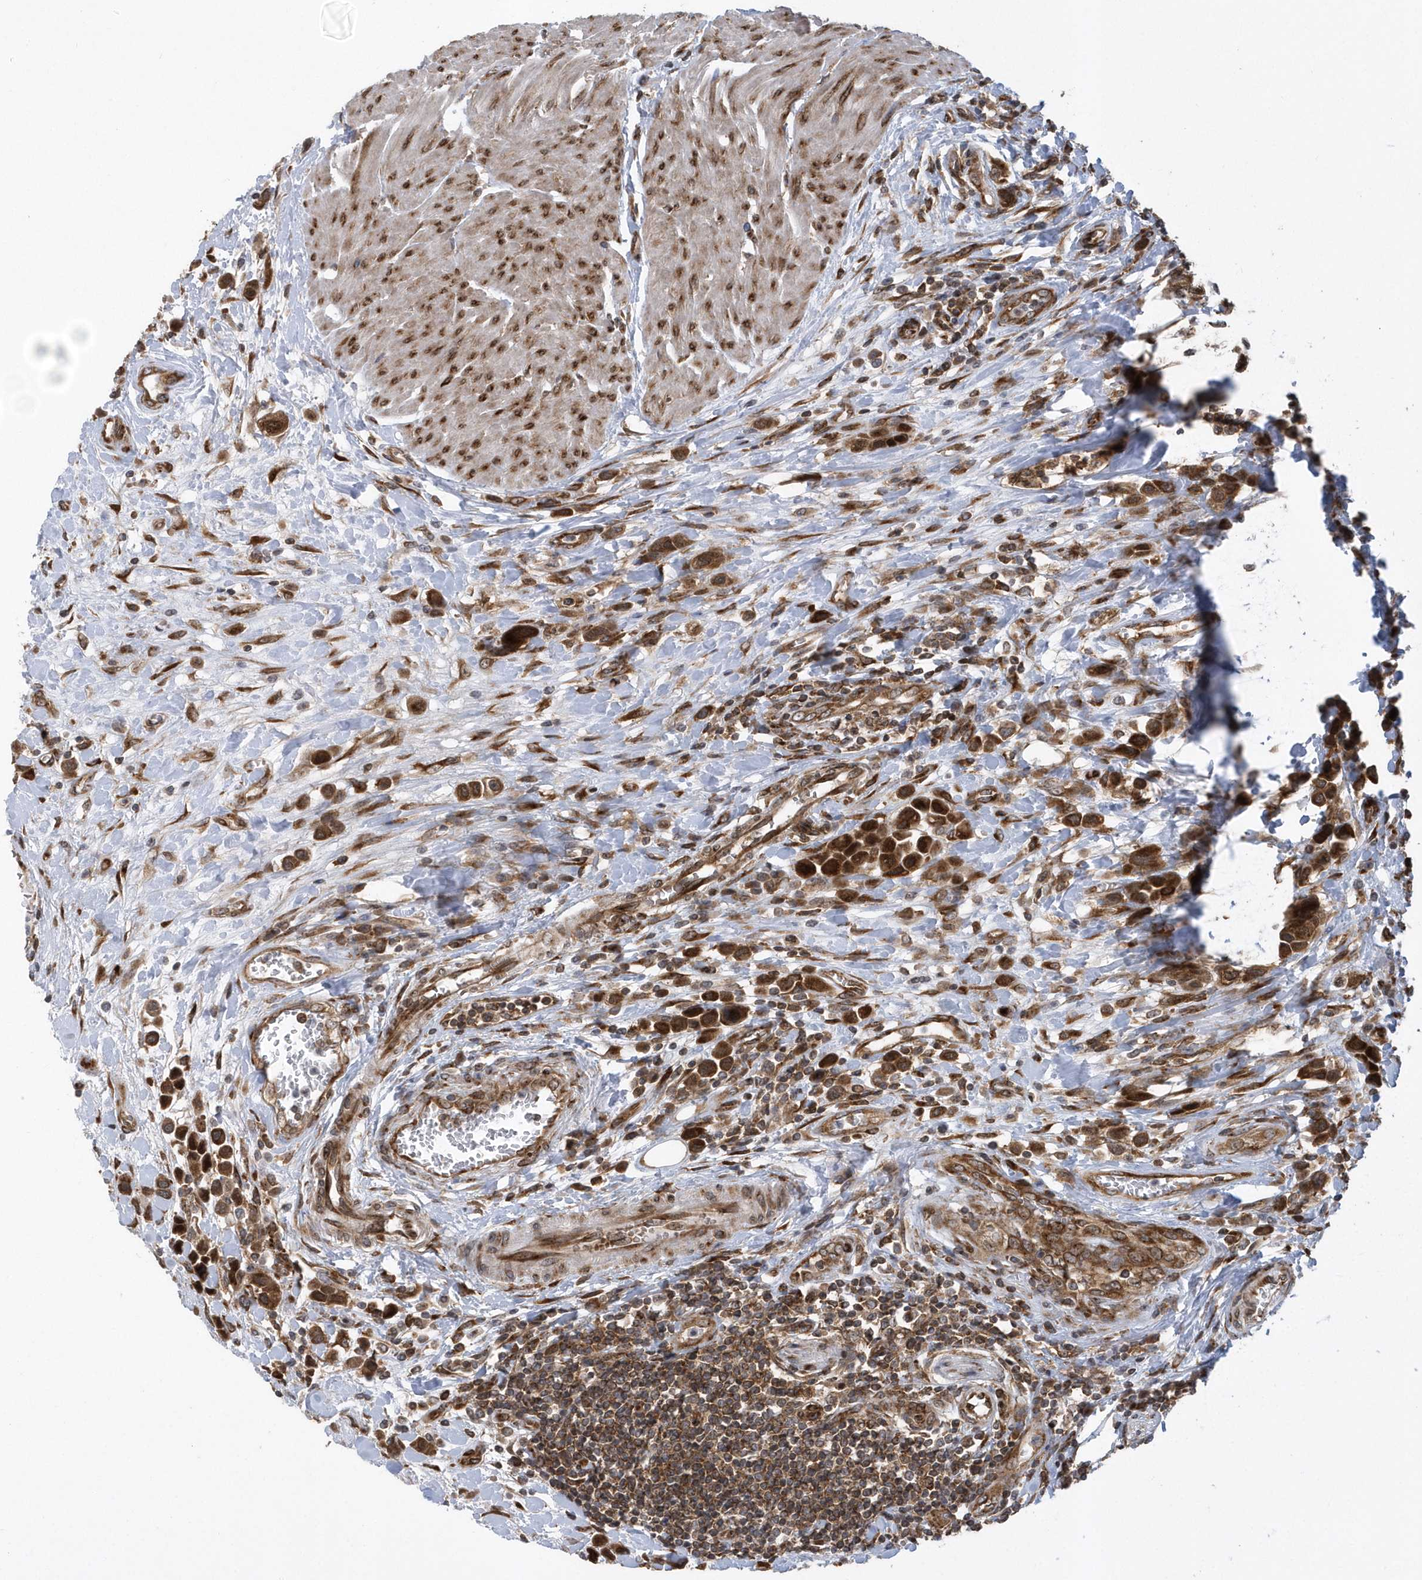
{"staining": {"intensity": "strong", "quantity": ">75%", "location": "cytoplasmic/membranous"}, "tissue": "urothelial cancer", "cell_type": "Tumor cells", "image_type": "cancer", "snomed": [{"axis": "morphology", "description": "Urothelial carcinoma, High grade"}, {"axis": "topography", "description": "Urinary bladder"}], "caption": "An immunohistochemistry (IHC) micrograph of tumor tissue is shown. Protein staining in brown labels strong cytoplasmic/membranous positivity in high-grade urothelial carcinoma within tumor cells. (brown staining indicates protein expression, while blue staining denotes nuclei).", "gene": "PHF1", "patient": {"sex": "male", "age": 50}}